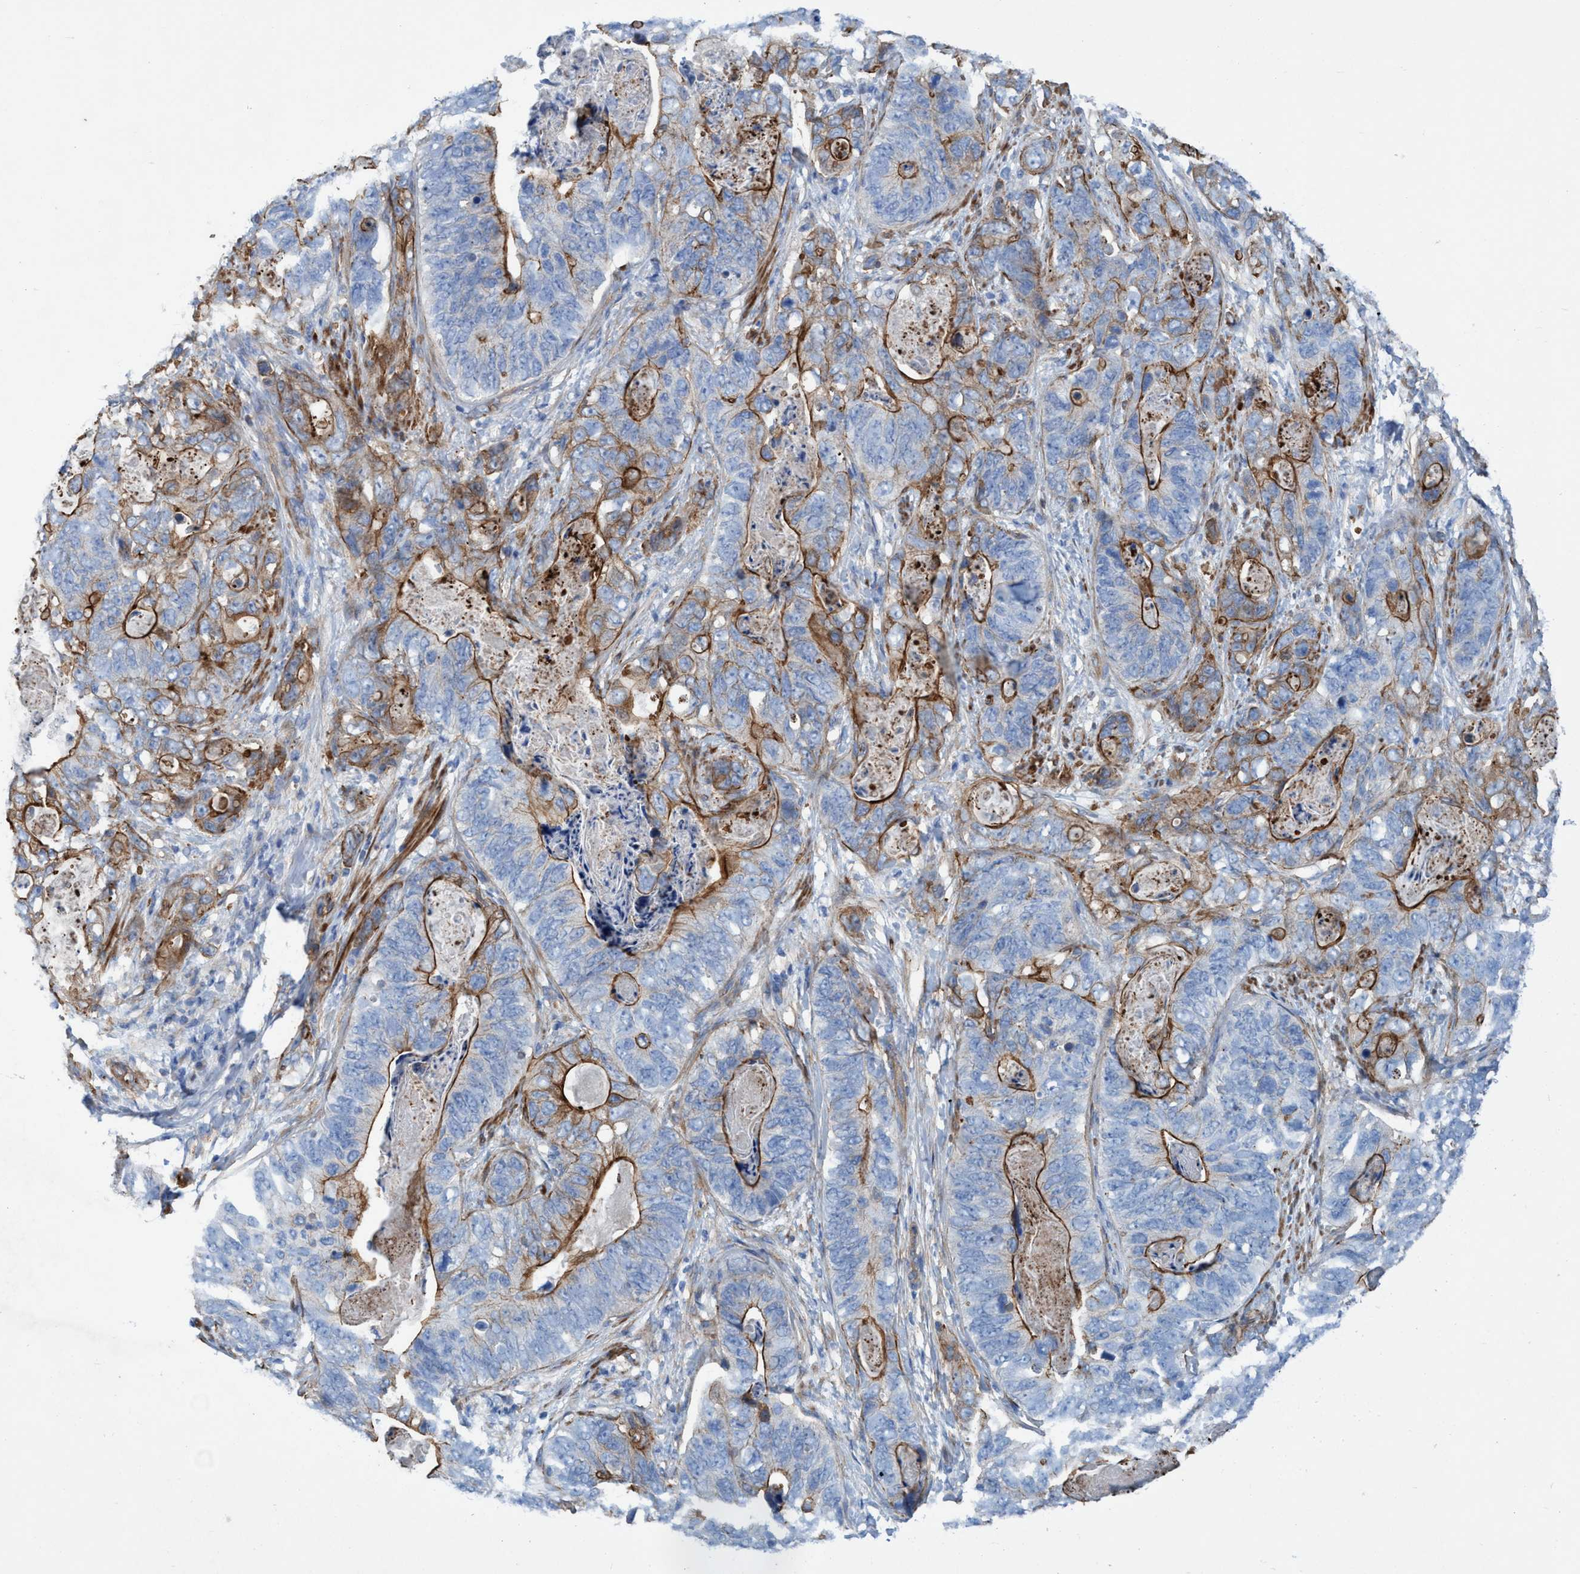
{"staining": {"intensity": "moderate", "quantity": "25%-75%", "location": "cytoplasmic/membranous"}, "tissue": "stomach cancer", "cell_type": "Tumor cells", "image_type": "cancer", "snomed": [{"axis": "morphology", "description": "Adenocarcinoma, NOS"}, {"axis": "topography", "description": "Stomach"}], "caption": "There is medium levels of moderate cytoplasmic/membranous expression in tumor cells of stomach cancer (adenocarcinoma), as demonstrated by immunohistochemical staining (brown color).", "gene": "GULP1", "patient": {"sex": "female", "age": 89}}